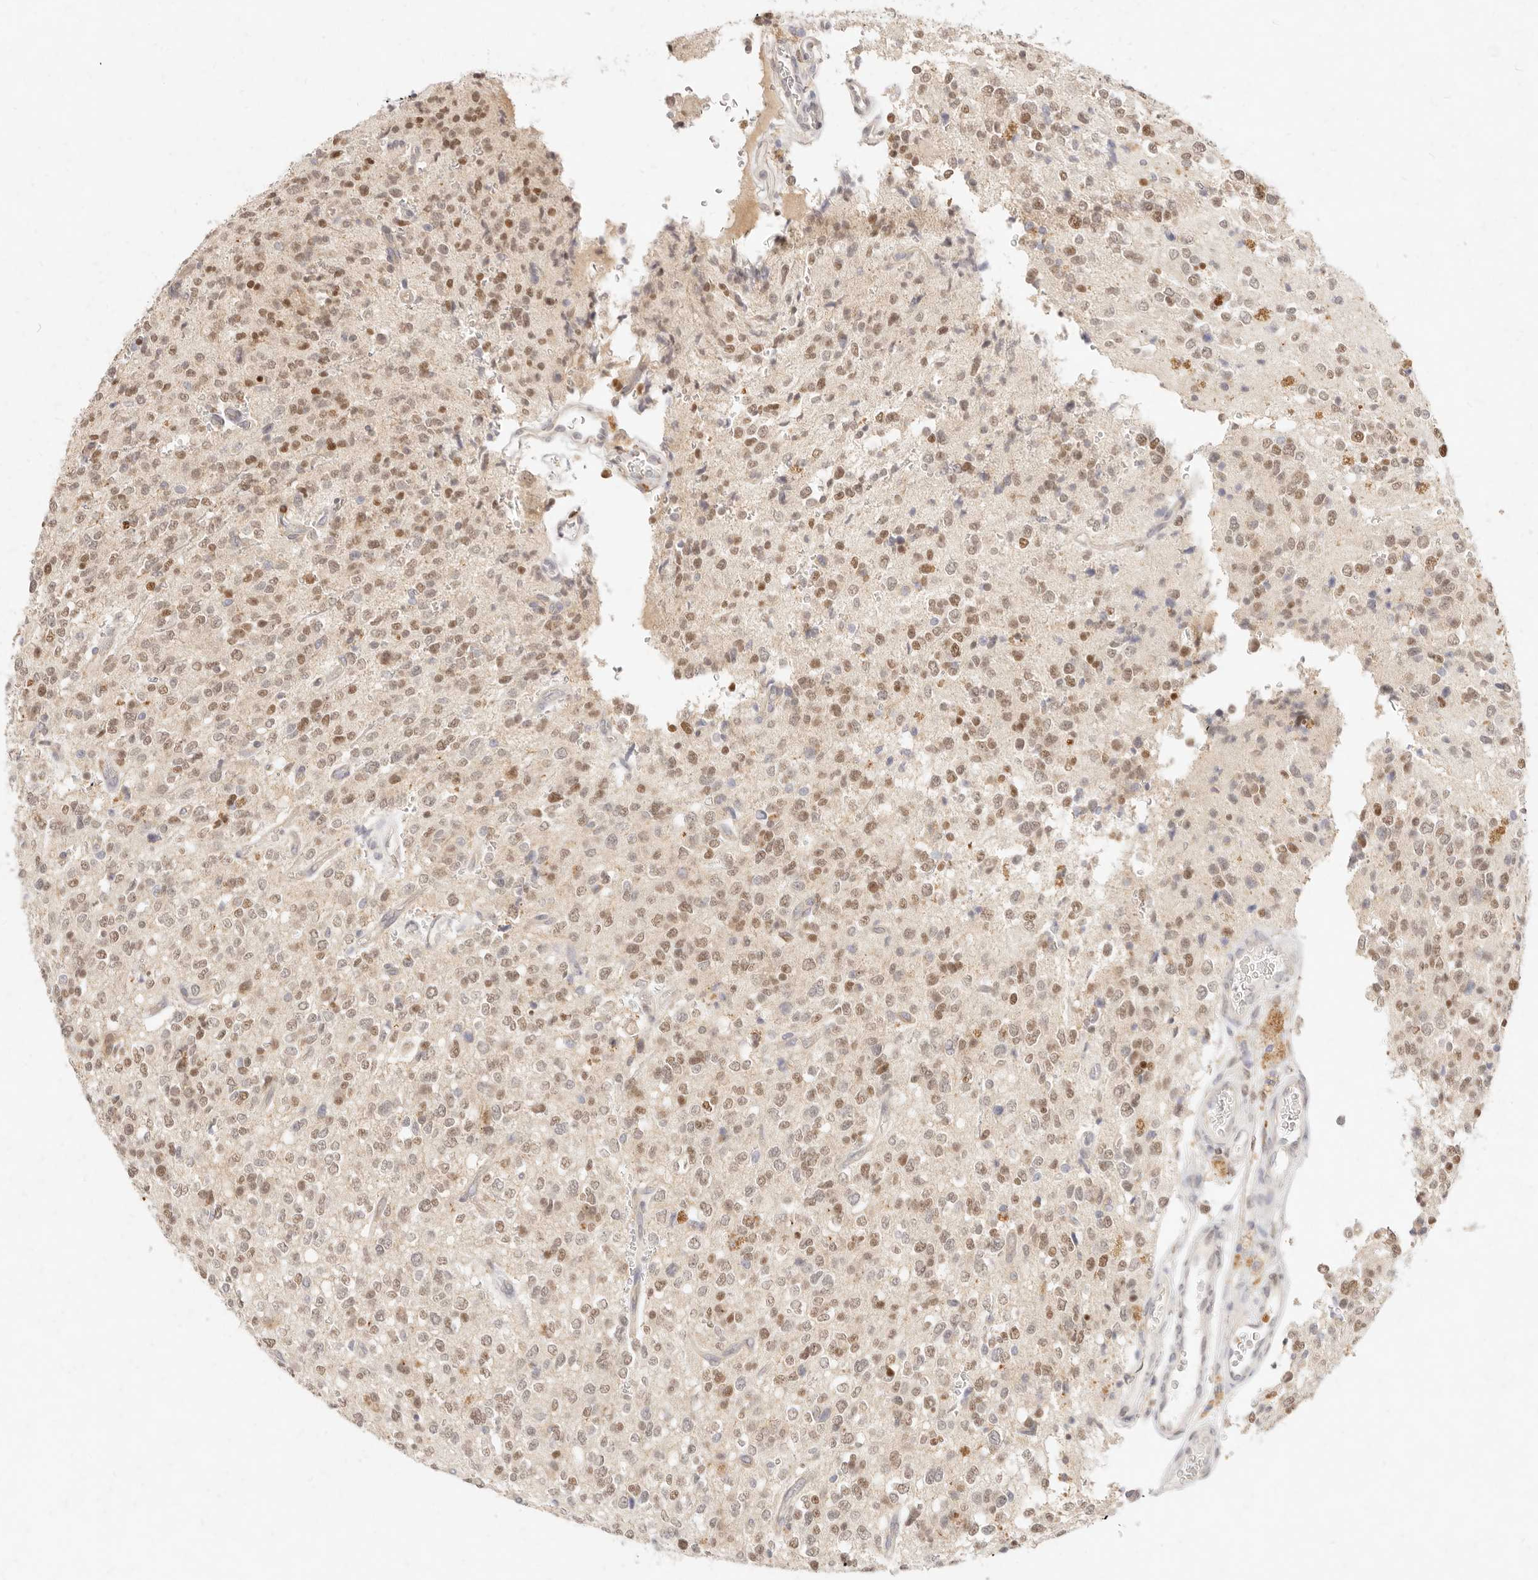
{"staining": {"intensity": "moderate", "quantity": ">75%", "location": "nuclear"}, "tissue": "glioma", "cell_type": "Tumor cells", "image_type": "cancer", "snomed": [{"axis": "morphology", "description": "Glioma, malignant, High grade"}, {"axis": "topography", "description": "Brain"}], "caption": "Human malignant glioma (high-grade) stained with a brown dye displays moderate nuclear positive positivity in about >75% of tumor cells.", "gene": "ASCL3", "patient": {"sex": "male", "age": 34}}